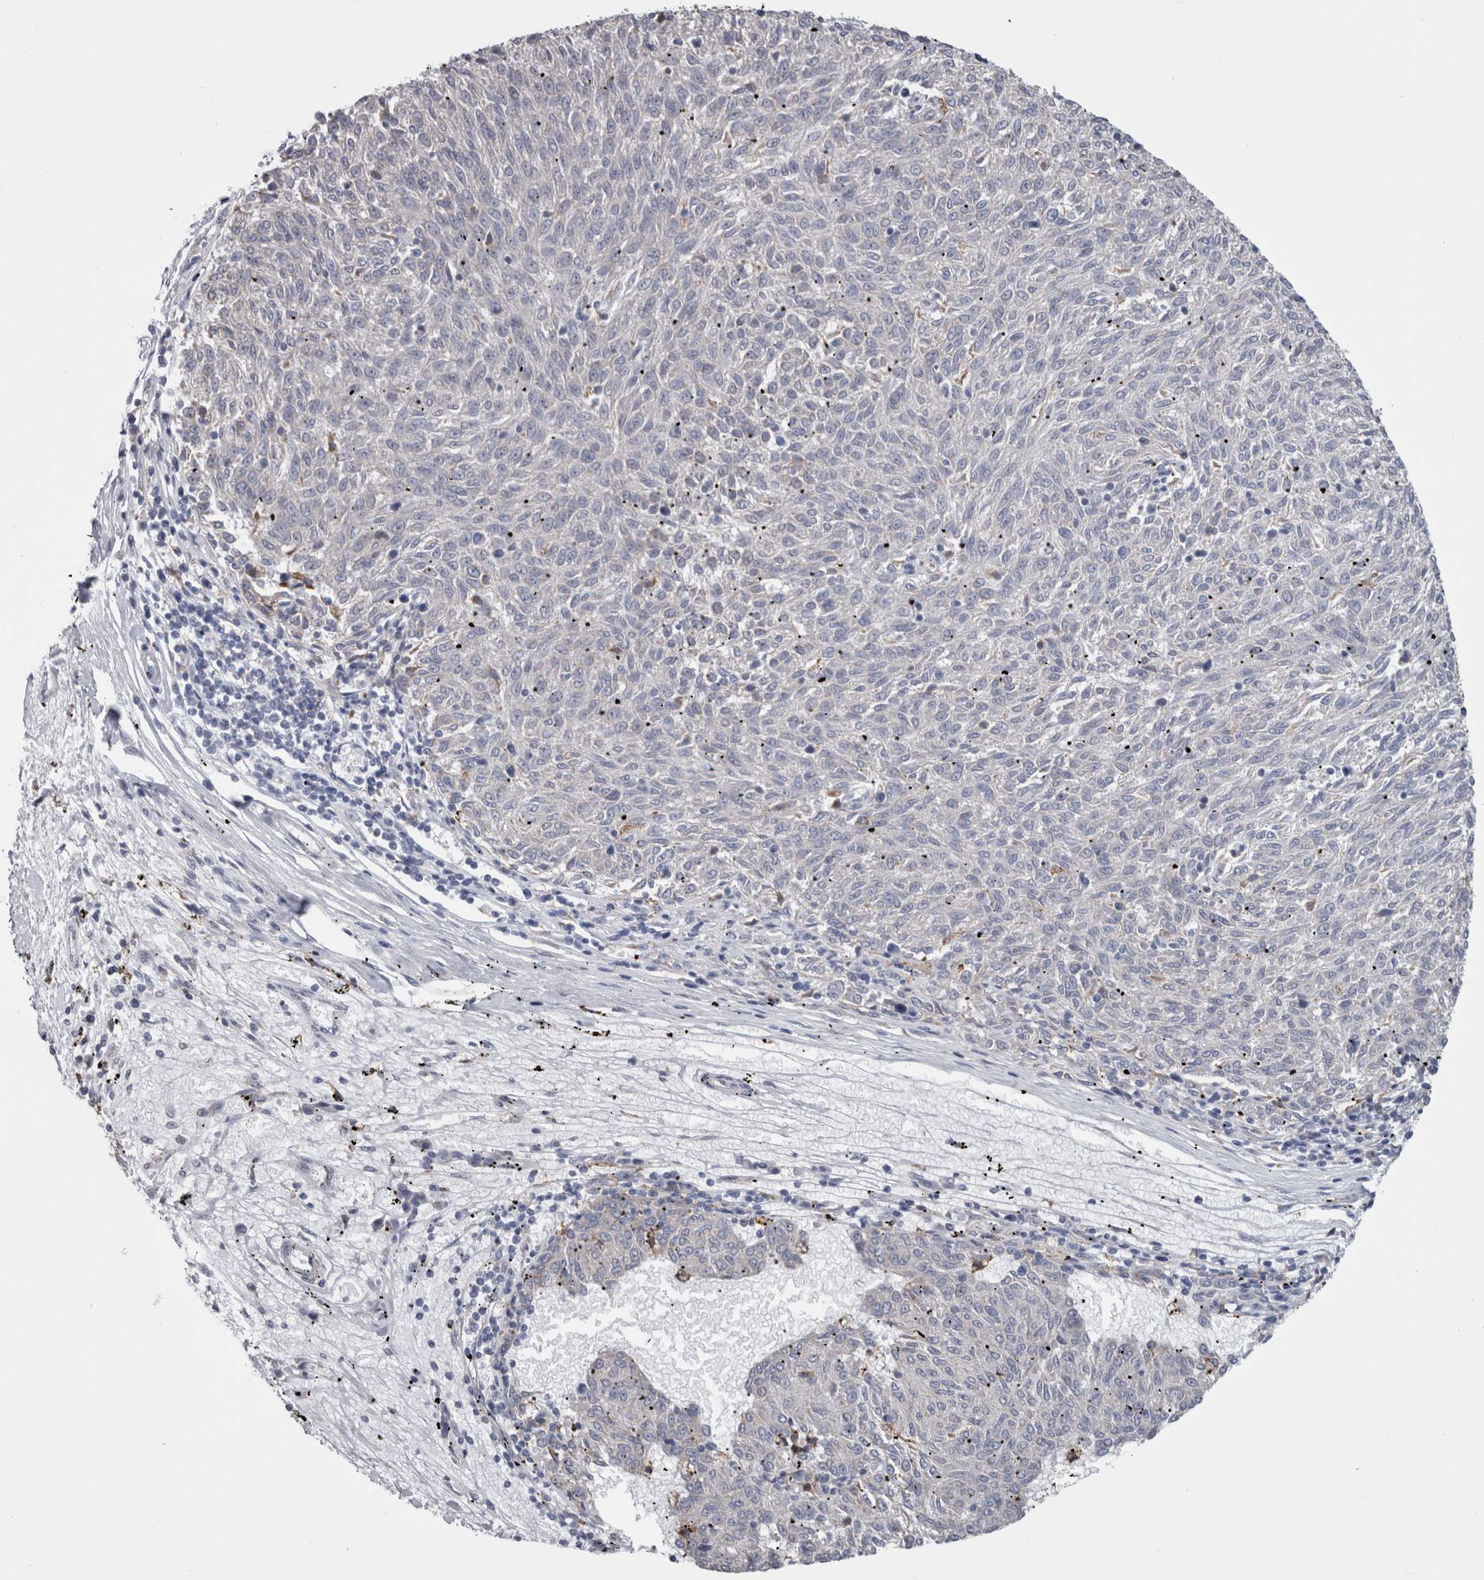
{"staining": {"intensity": "negative", "quantity": "none", "location": "none"}, "tissue": "melanoma", "cell_type": "Tumor cells", "image_type": "cancer", "snomed": [{"axis": "morphology", "description": "Malignant melanoma, NOS"}, {"axis": "topography", "description": "Skin"}], "caption": "The IHC photomicrograph has no significant positivity in tumor cells of melanoma tissue.", "gene": "GDAP1", "patient": {"sex": "female", "age": 72}}